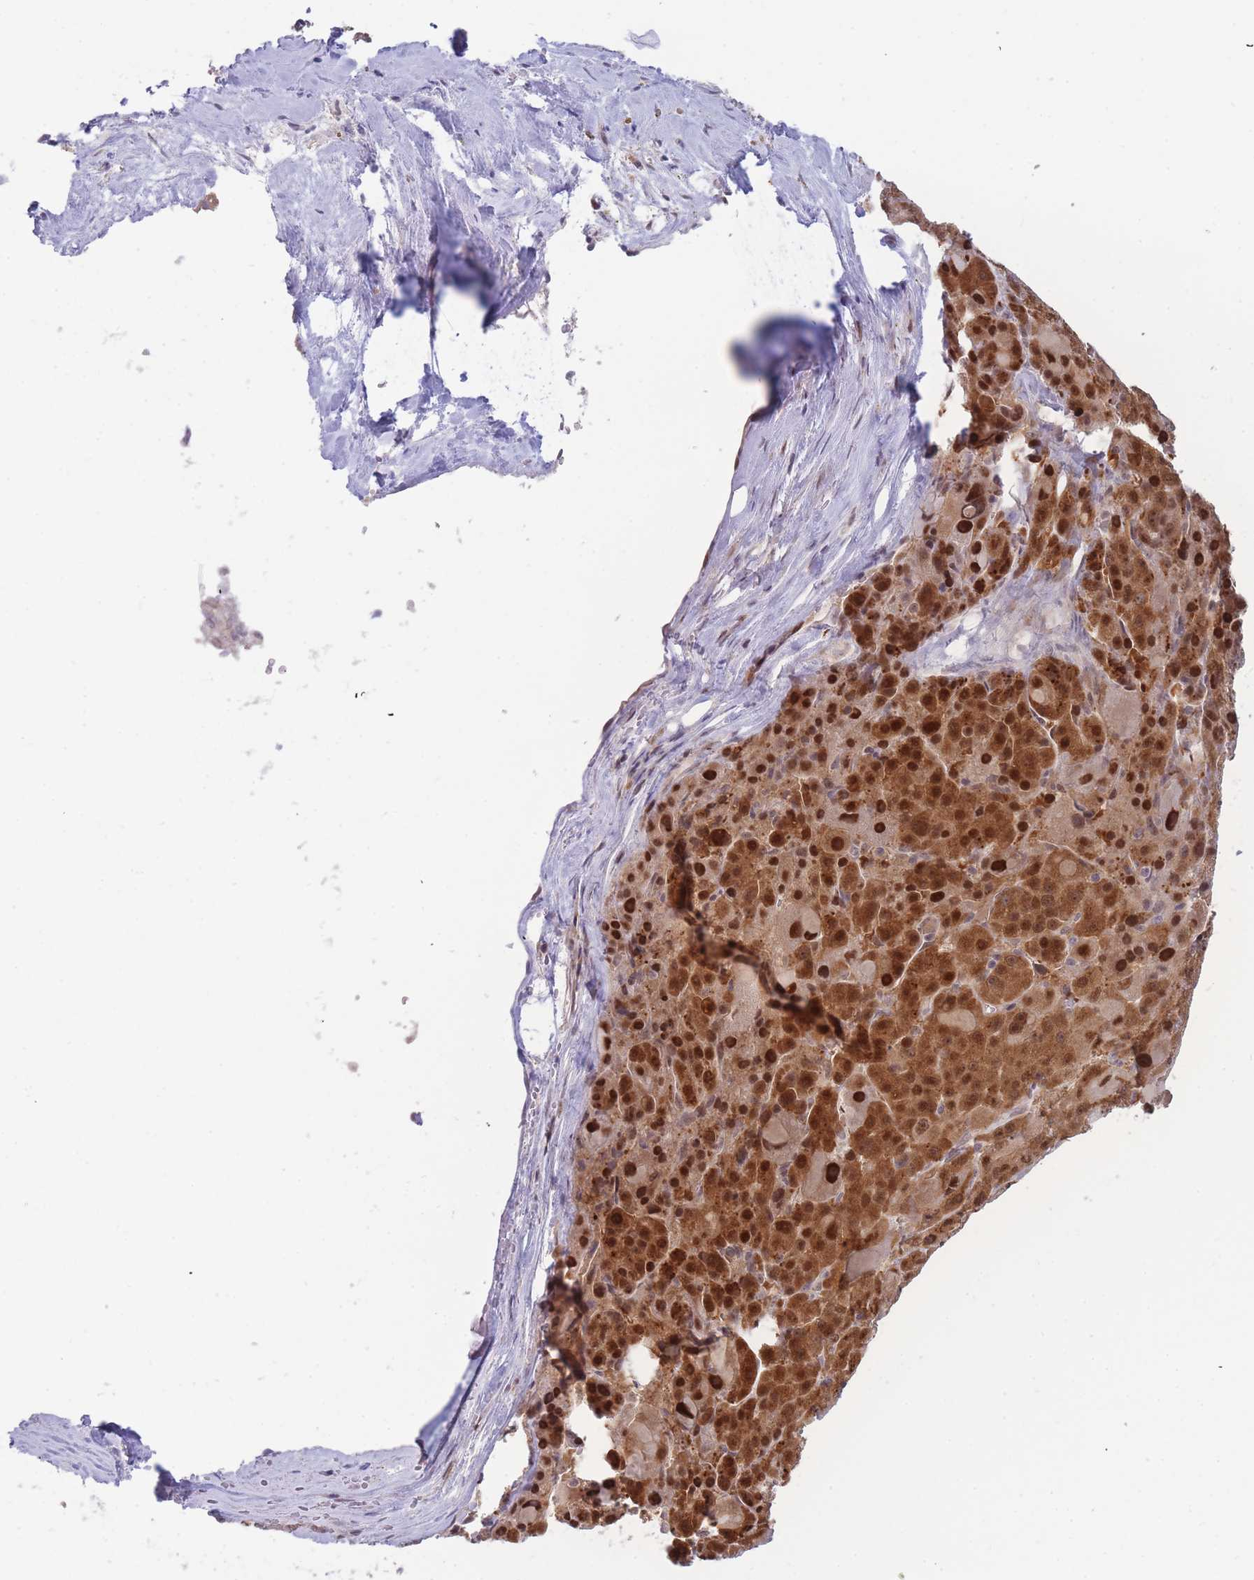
{"staining": {"intensity": "strong", "quantity": ">75%", "location": "cytoplasmic/membranous,nuclear"}, "tissue": "liver cancer", "cell_type": "Tumor cells", "image_type": "cancer", "snomed": [{"axis": "morphology", "description": "Carcinoma, Hepatocellular, NOS"}, {"axis": "topography", "description": "Liver"}], "caption": "Strong cytoplasmic/membranous and nuclear protein positivity is appreciated in approximately >75% of tumor cells in liver cancer.", "gene": "DEAF1", "patient": {"sex": "male", "age": 76}}